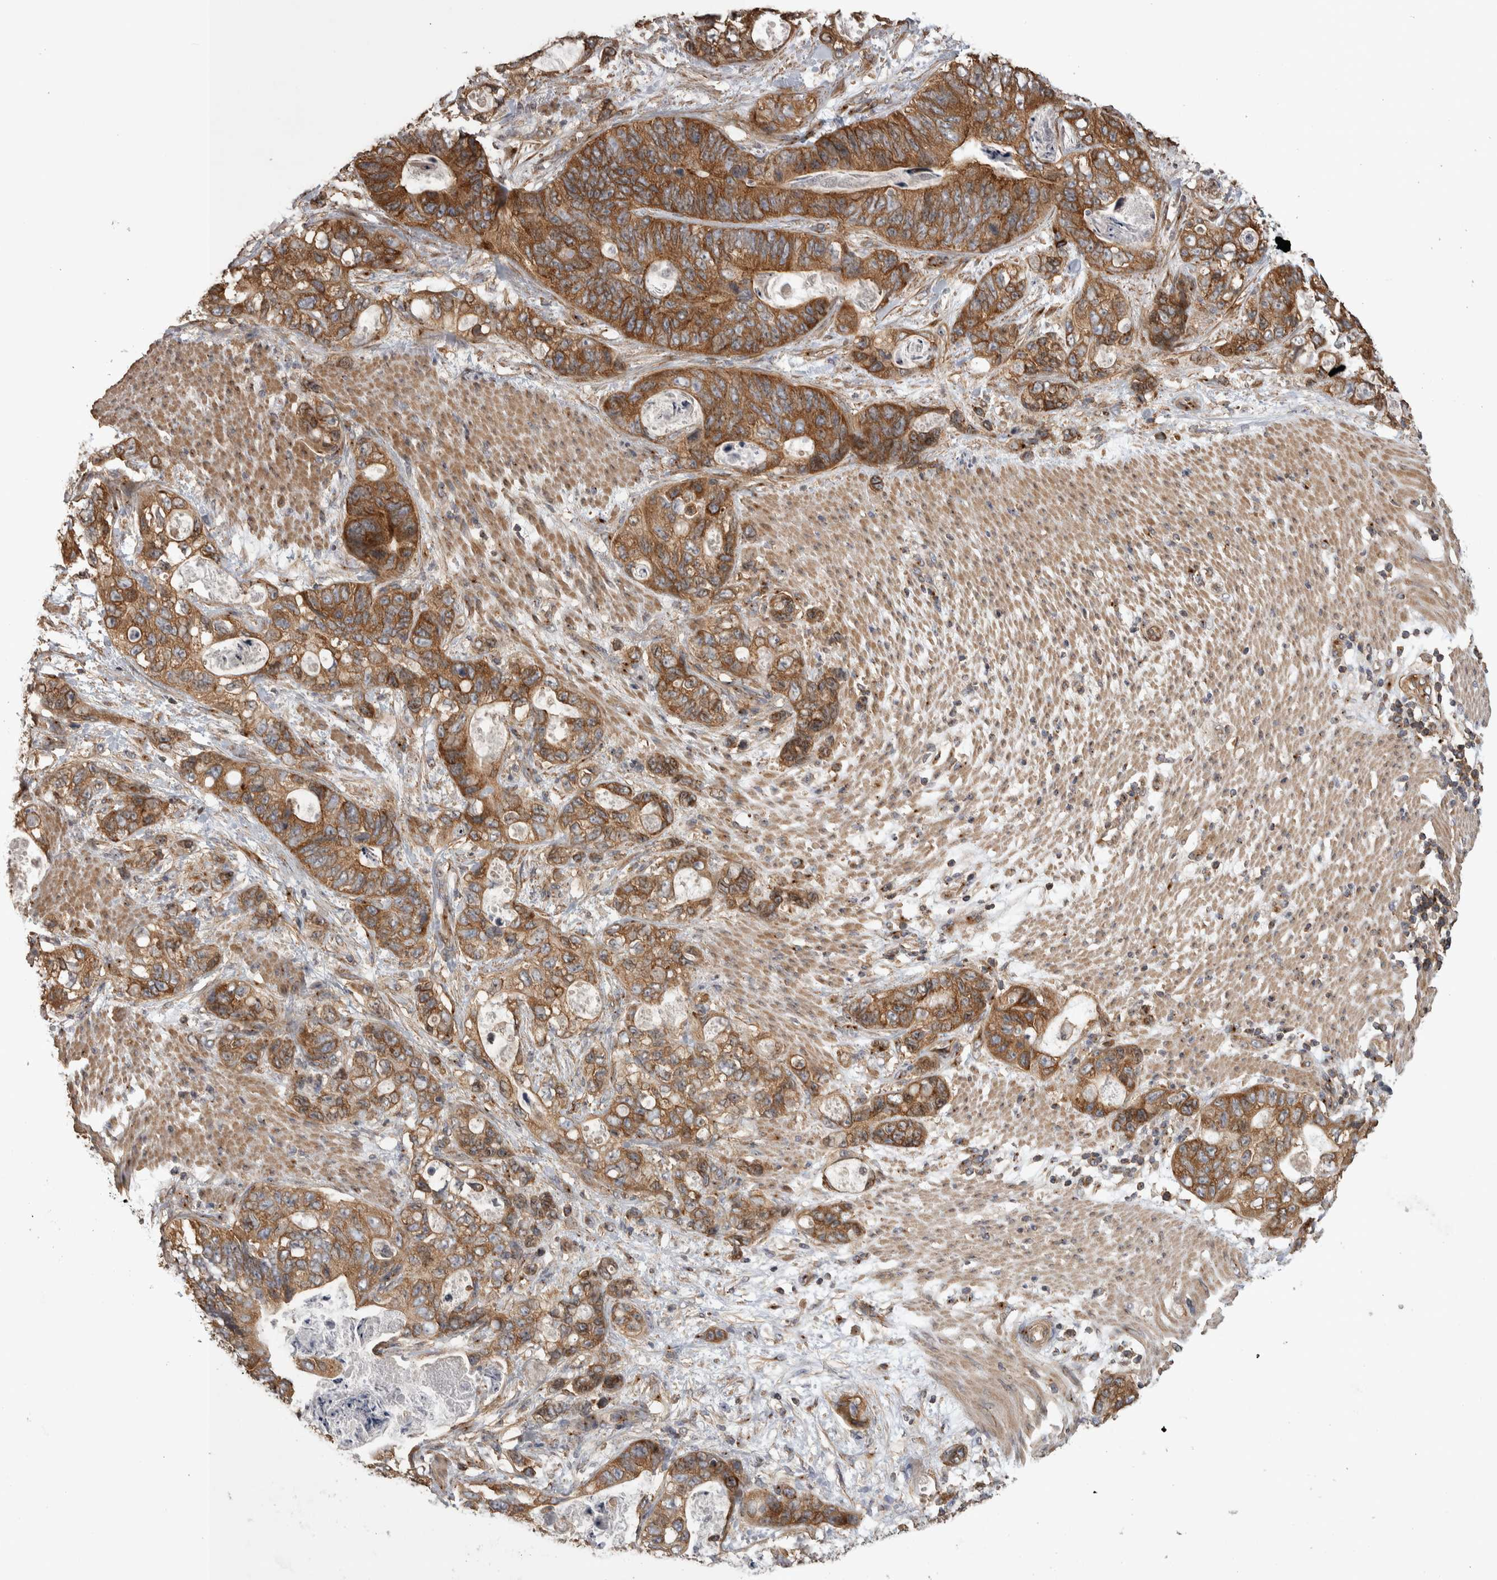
{"staining": {"intensity": "strong", "quantity": ">75%", "location": "cytoplasmic/membranous"}, "tissue": "stomach cancer", "cell_type": "Tumor cells", "image_type": "cancer", "snomed": [{"axis": "morphology", "description": "Normal tissue, NOS"}, {"axis": "morphology", "description": "Adenocarcinoma, NOS"}, {"axis": "topography", "description": "Stomach"}], "caption": "Adenocarcinoma (stomach) stained with DAB IHC displays high levels of strong cytoplasmic/membranous expression in about >75% of tumor cells. Nuclei are stained in blue.", "gene": "IFRD1", "patient": {"sex": "female", "age": 89}}